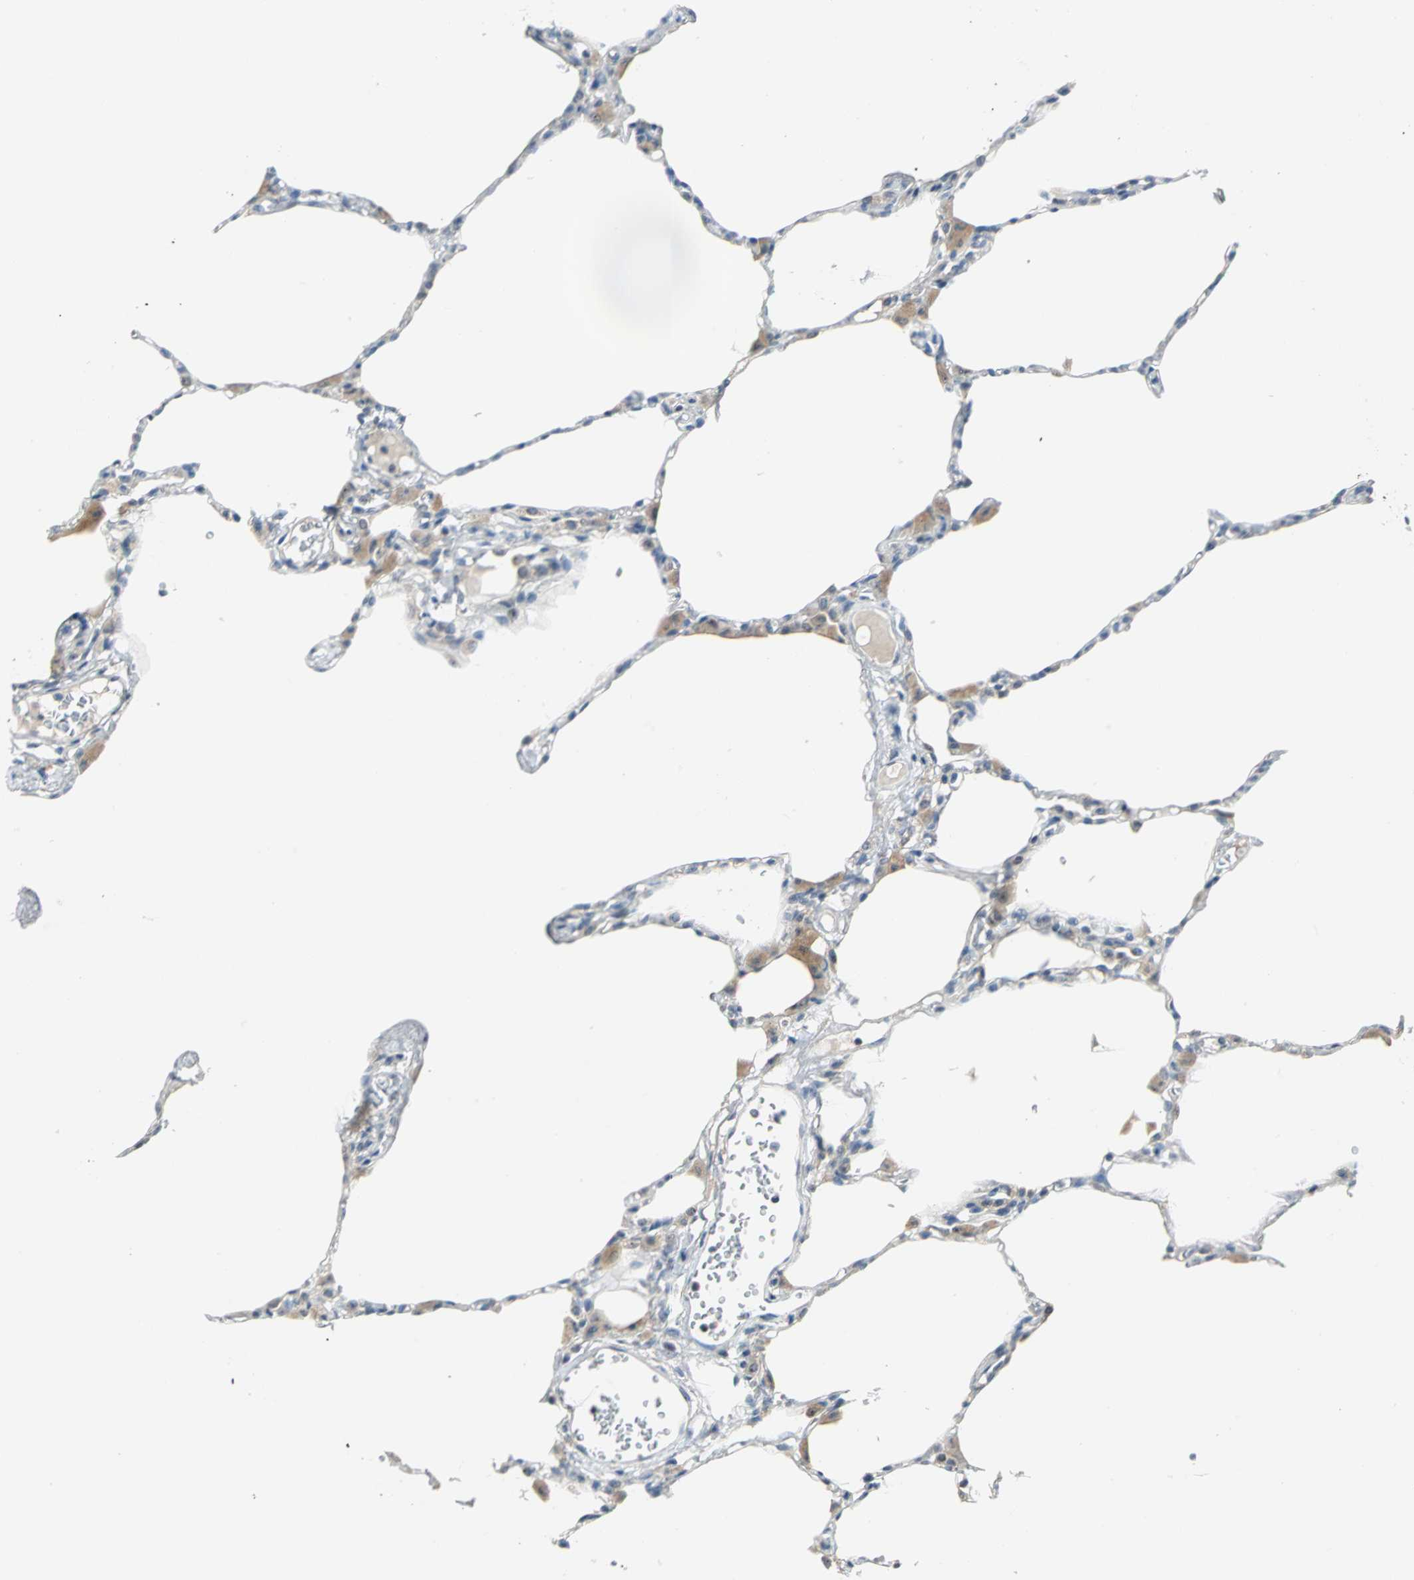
{"staining": {"intensity": "negative", "quantity": "none", "location": "none"}, "tissue": "lung", "cell_type": "Alveolar cells", "image_type": "normal", "snomed": [{"axis": "morphology", "description": "Normal tissue, NOS"}, {"axis": "topography", "description": "Lung"}], "caption": "A high-resolution histopathology image shows immunohistochemistry (IHC) staining of unremarkable lung, which shows no significant expression in alveolar cells.", "gene": "MYBBP1A", "patient": {"sex": "female", "age": 49}}